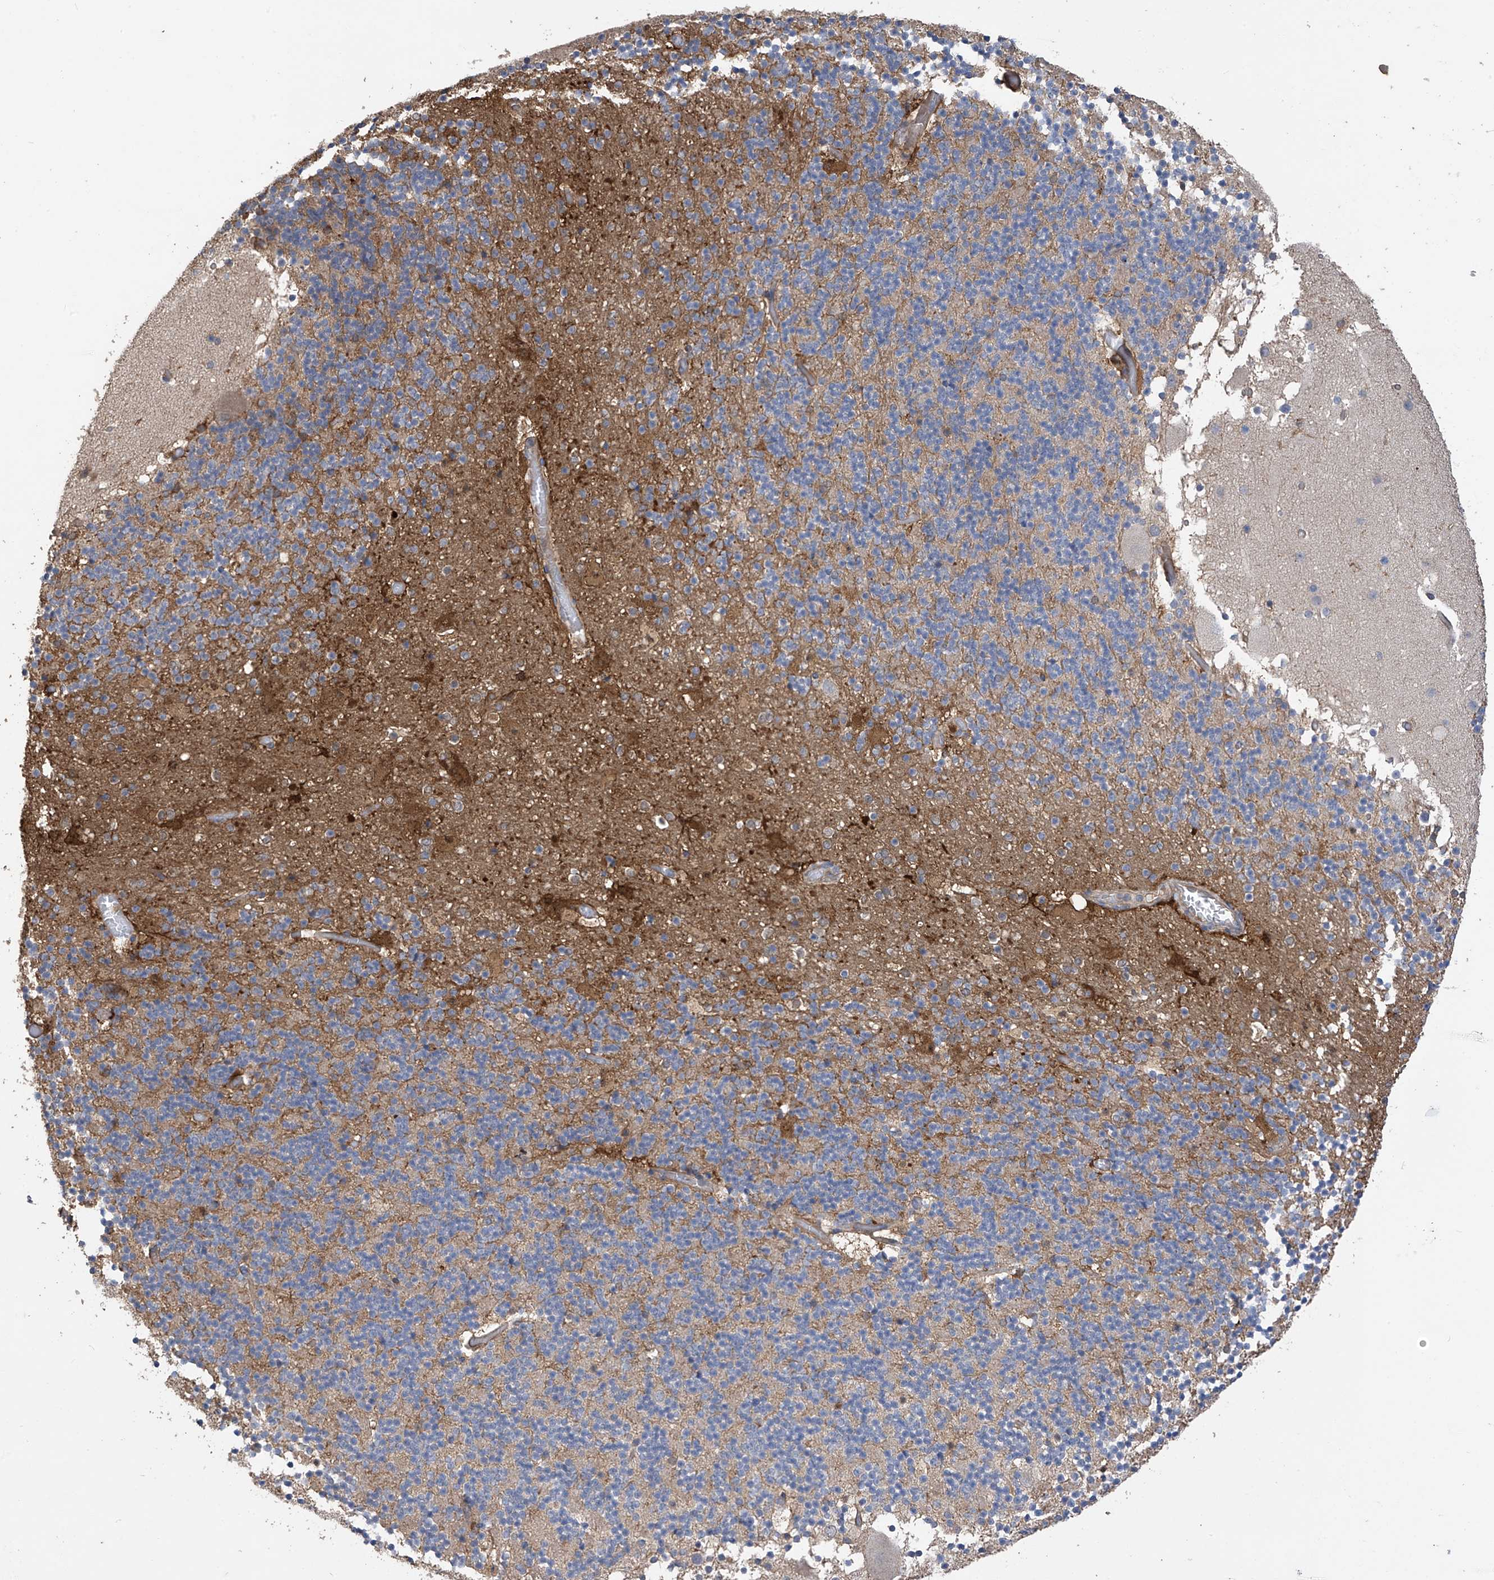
{"staining": {"intensity": "negative", "quantity": "none", "location": "none"}, "tissue": "cerebellum", "cell_type": "Cells in granular layer", "image_type": "normal", "snomed": [{"axis": "morphology", "description": "Normal tissue, NOS"}, {"axis": "topography", "description": "Cerebellum"}], "caption": "Immunohistochemical staining of normal cerebellum shows no significant staining in cells in granular layer. (DAB immunohistochemistry (IHC) visualized using brightfield microscopy, high magnification).", "gene": "PHACTR4", "patient": {"sex": "male", "age": 57}}